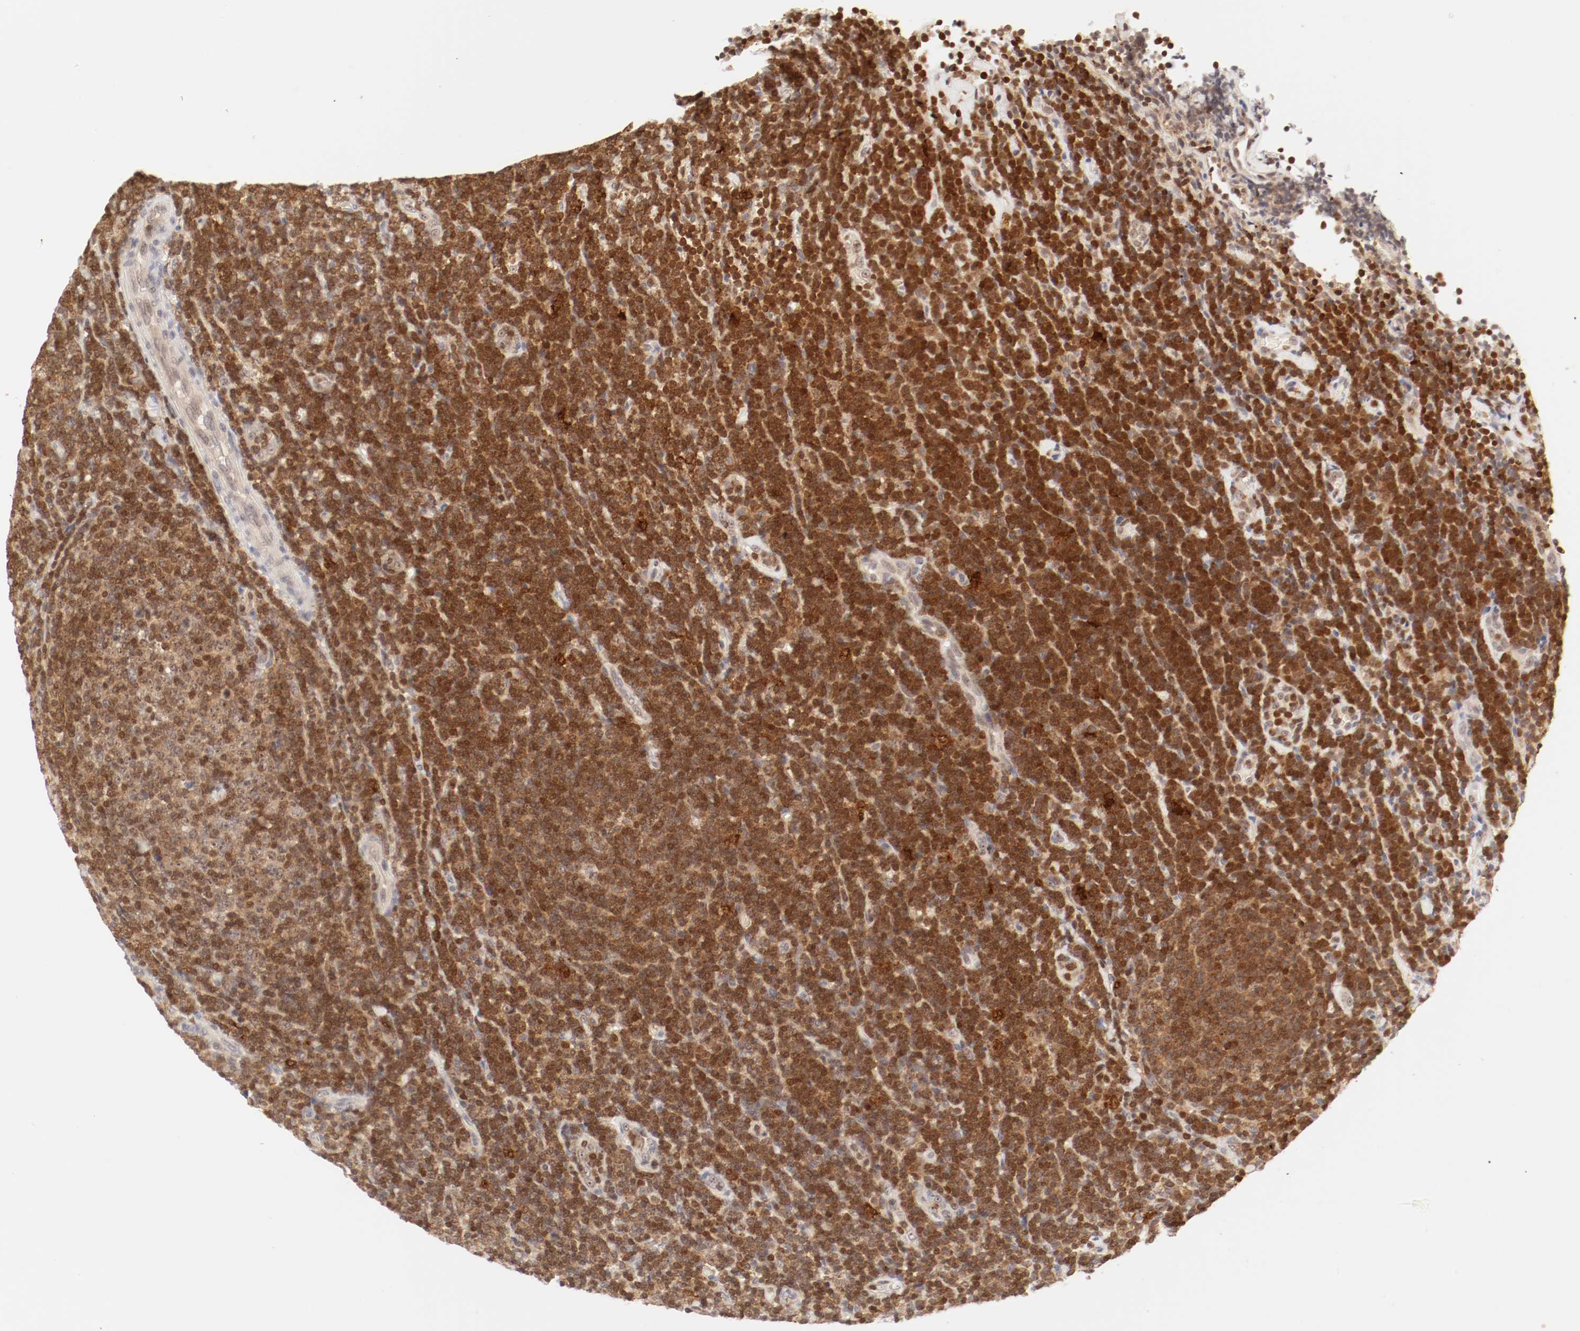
{"staining": {"intensity": "strong", "quantity": ">75%", "location": "cytoplasmic/membranous,nuclear"}, "tissue": "lymphoma", "cell_type": "Tumor cells", "image_type": "cancer", "snomed": [{"axis": "morphology", "description": "Malignant lymphoma, non-Hodgkin's type, Low grade"}, {"axis": "topography", "description": "Lymph node"}], "caption": "There is high levels of strong cytoplasmic/membranous and nuclear staining in tumor cells of lymphoma, as demonstrated by immunohistochemical staining (brown color).", "gene": "KIF2A", "patient": {"sex": "male", "age": 70}}